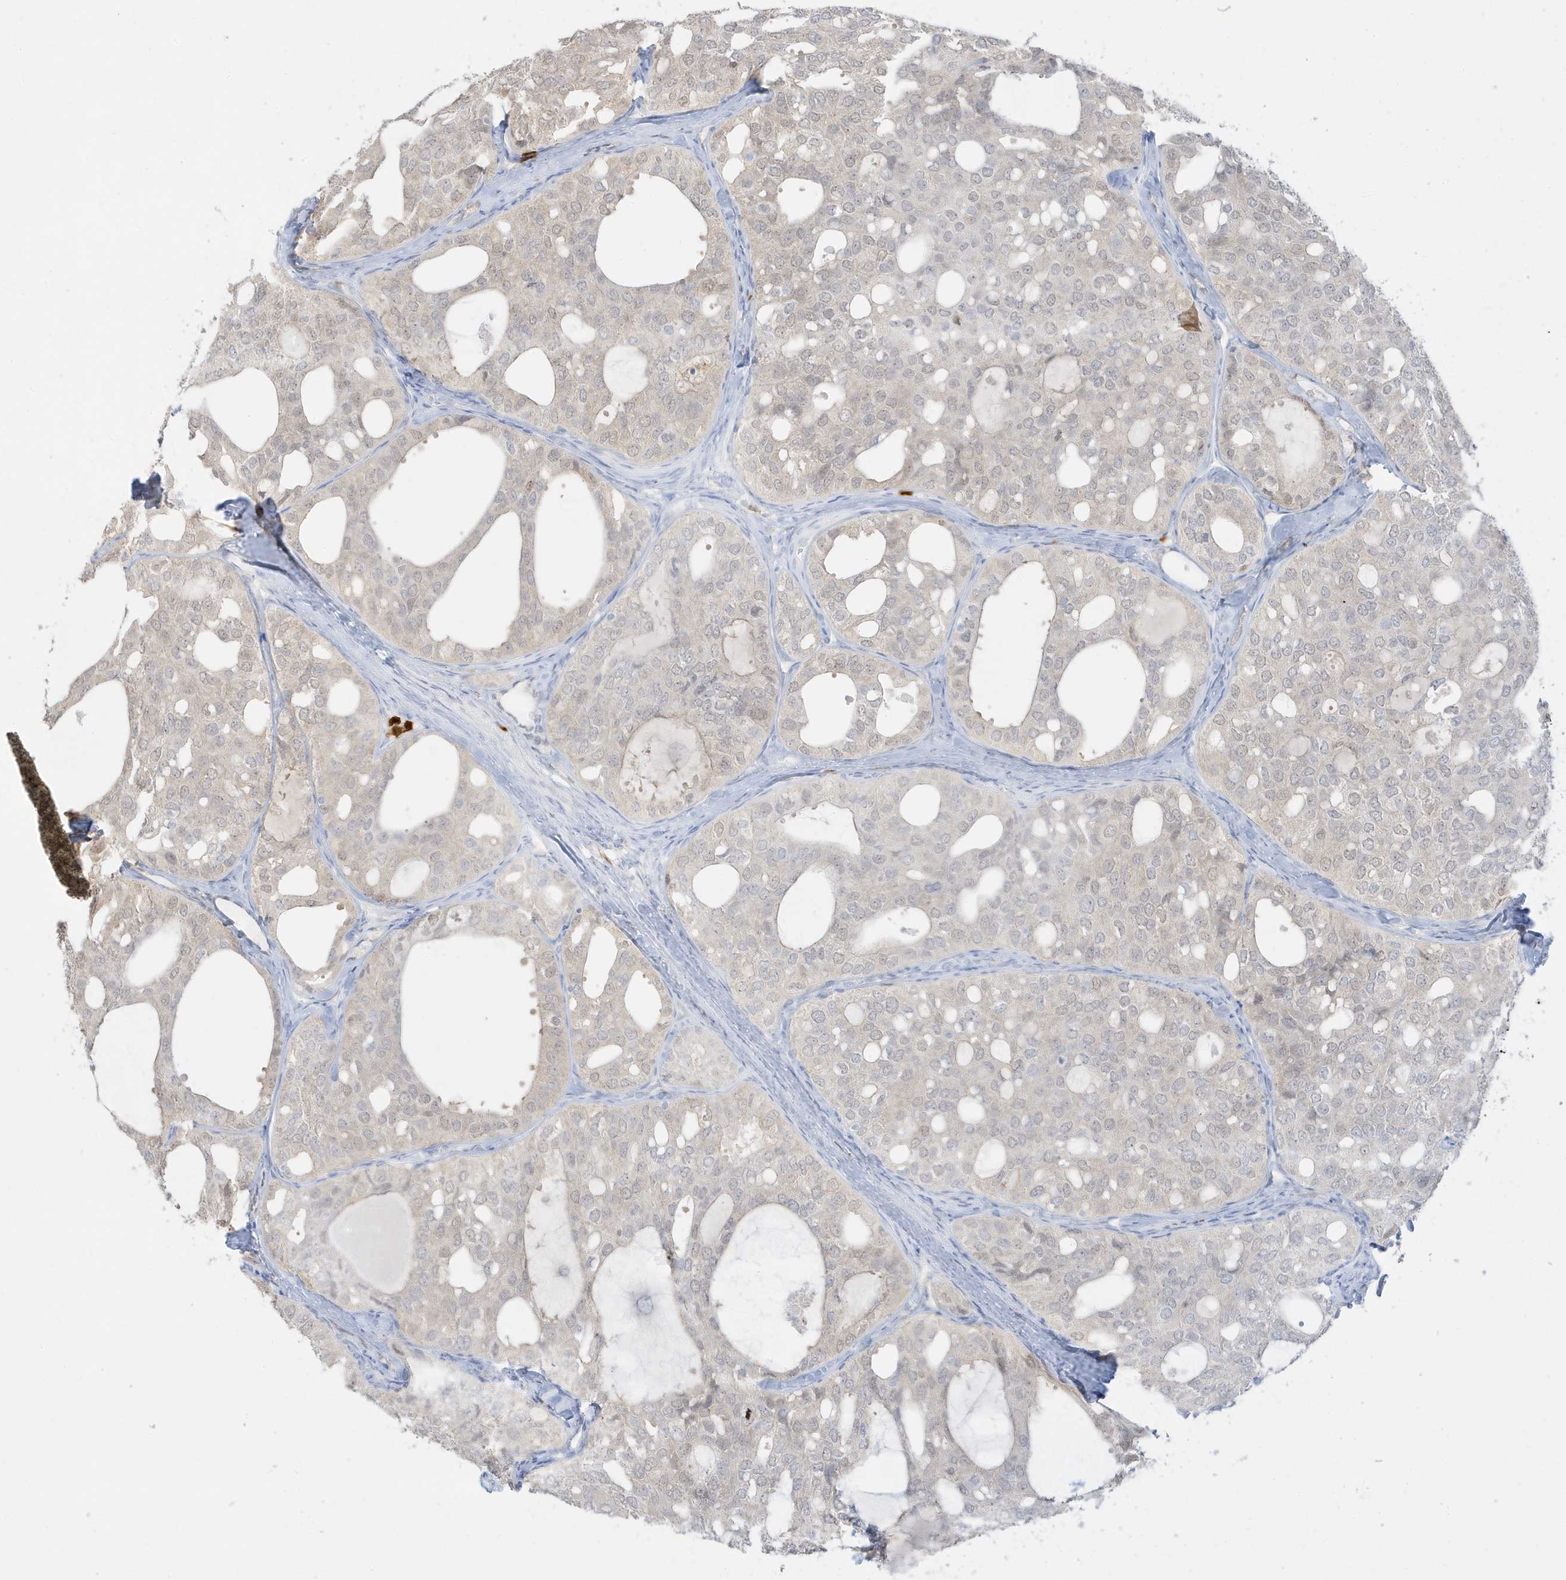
{"staining": {"intensity": "weak", "quantity": "<25%", "location": "nuclear"}, "tissue": "thyroid cancer", "cell_type": "Tumor cells", "image_type": "cancer", "snomed": [{"axis": "morphology", "description": "Follicular adenoma carcinoma, NOS"}, {"axis": "topography", "description": "Thyroid gland"}], "caption": "Immunohistochemistry histopathology image of neoplastic tissue: human follicular adenoma carcinoma (thyroid) stained with DAB reveals no significant protein positivity in tumor cells.", "gene": "GCA", "patient": {"sex": "male", "age": 75}}